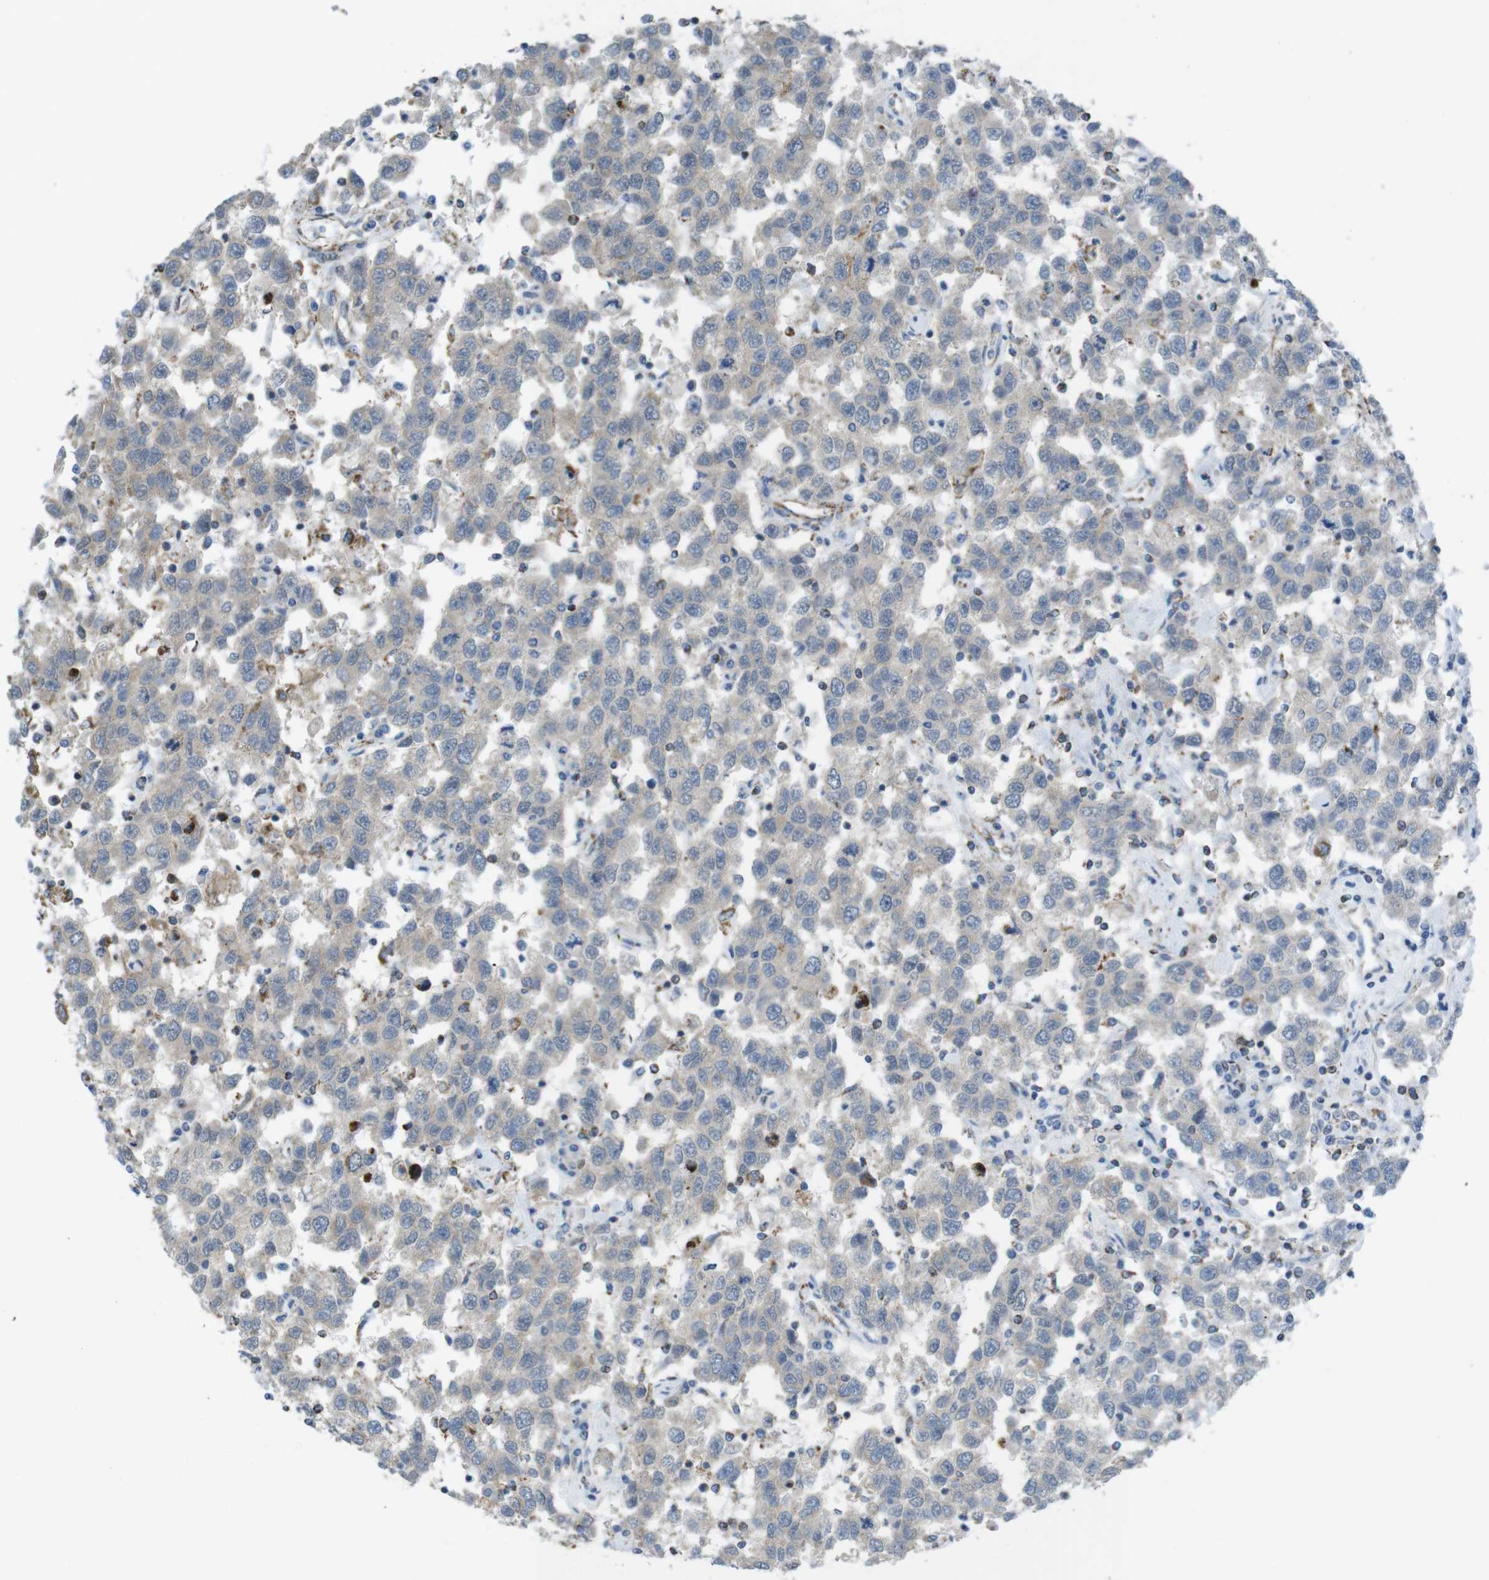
{"staining": {"intensity": "weak", "quantity": "<25%", "location": "cytoplasmic/membranous"}, "tissue": "testis cancer", "cell_type": "Tumor cells", "image_type": "cancer", "snomed": [{"axis": "morphology", "description": "Seminoma, NOS"}, {"axis": "topography", "description": "Testis"}], "caption": "Immunohistochemistry (IHC) photomicrograph of human testis seminoma stained for a protein (brown), which demonstrates no expression in tumor cells.", "gene": "GRIK2", "patient": {"sex": "male", "age": 41}}